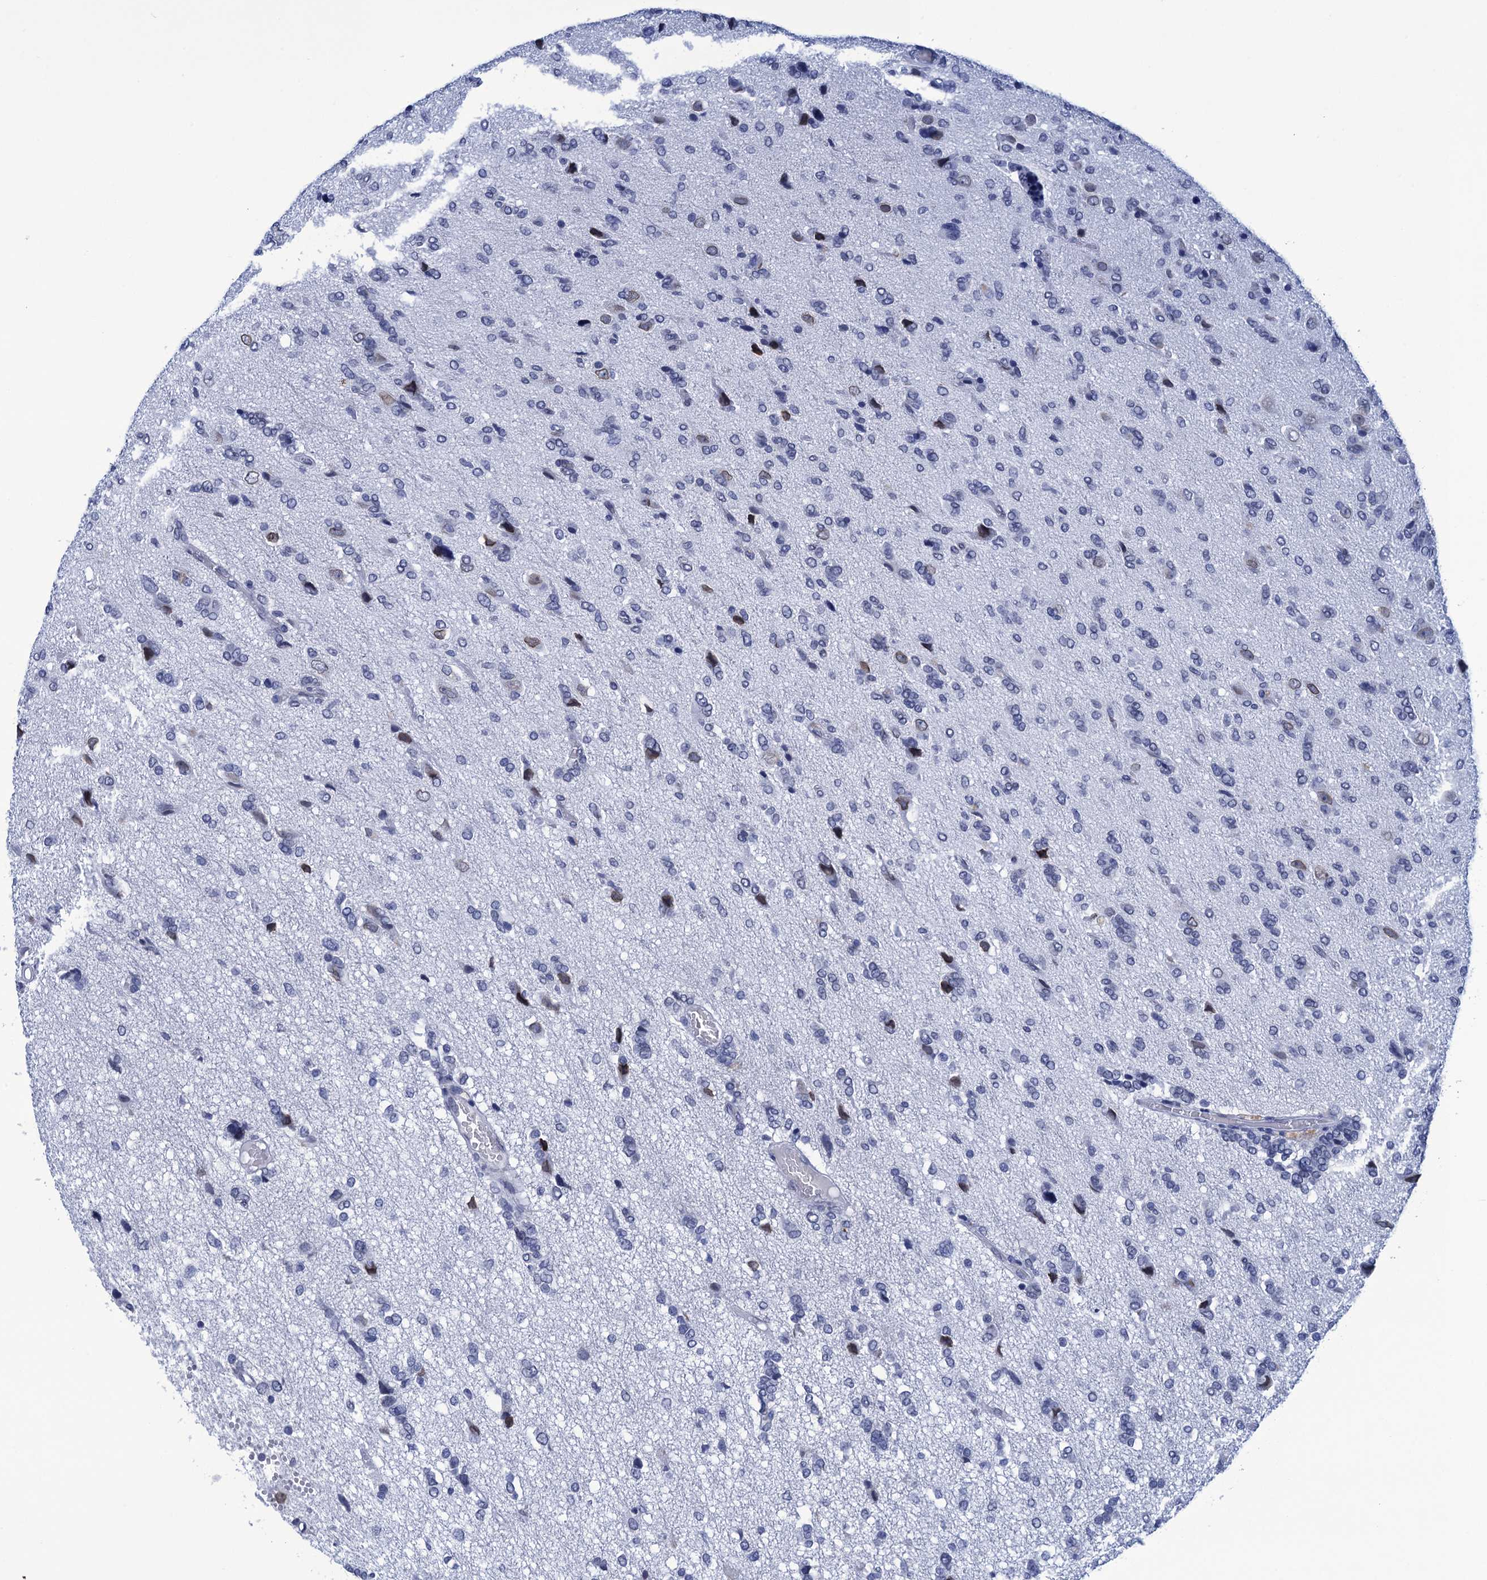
{"staining": {"intensity": "negative", "quantity": "none", "location": "none"}, "tissue": "glioma", "cell_type": "Tumor cells", "image_type": "cancer", "snomed": [{"axis": "morphology", "description": "Glioma, malignant, High grade"}, {"axis": "topography", "description": "Brain"}], "caption": "Immunohistochemical staining of human malignant glioma (high-grade) displays no significant staining in tumor cells.", "gene": "METTL25", "patient": {"sex": "female", "age": 59}}